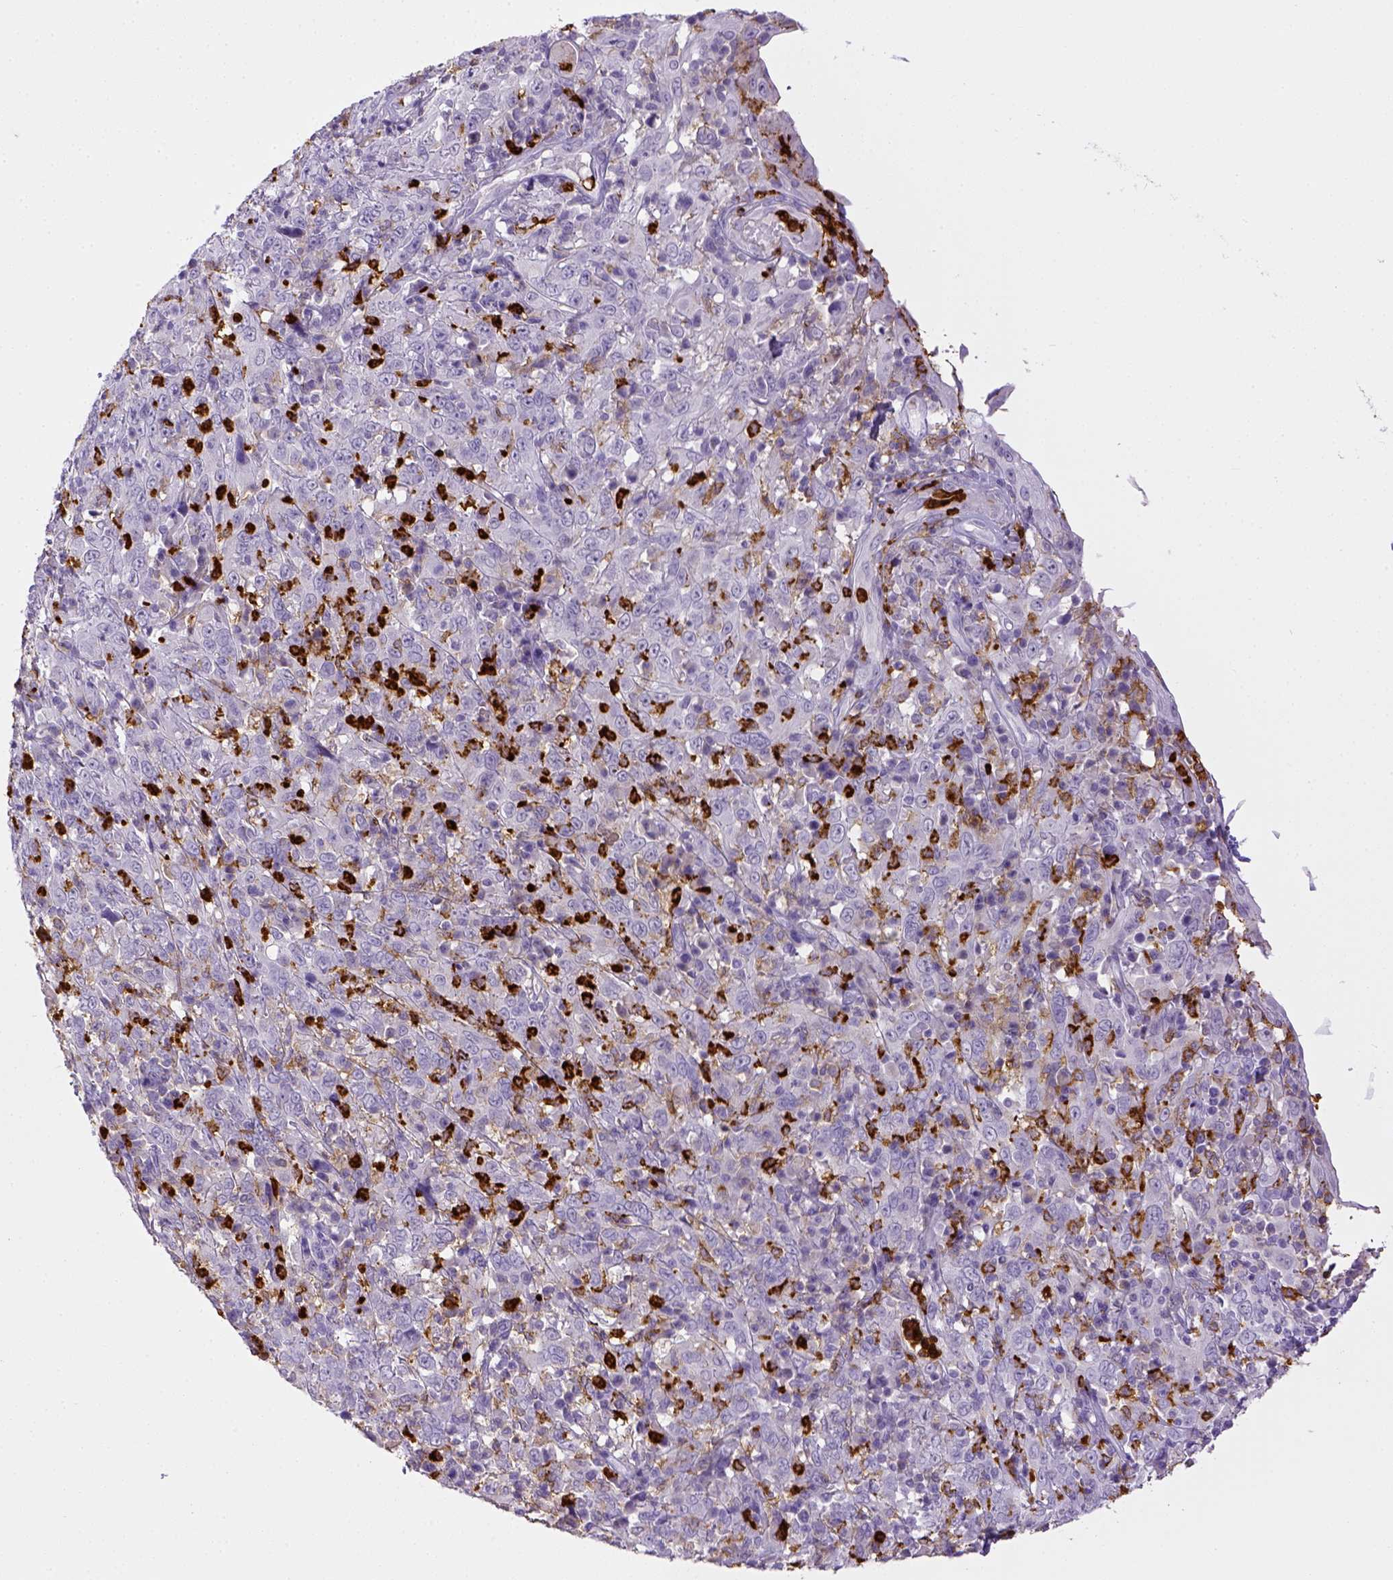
{"staining": {"intensity": "negative", "quantity": "none", "location": "none"}, "tissue": "cervical cancer", "cell_type": "Tumor cells", "image_type": "cancer", "snomed": [{"axis": "morphology", "description": "Squamous cell carcinoma, NOS"}, {"axis": "topography", "description": "Cervix"}], "caption": "DAB immunohistochemical staining of cervical cancer (squamous cell carcinoma) exhibits no significant staining in tumor cells.", "gene": "ITGAM", "patient": {"sex": "female", "age": 46}}